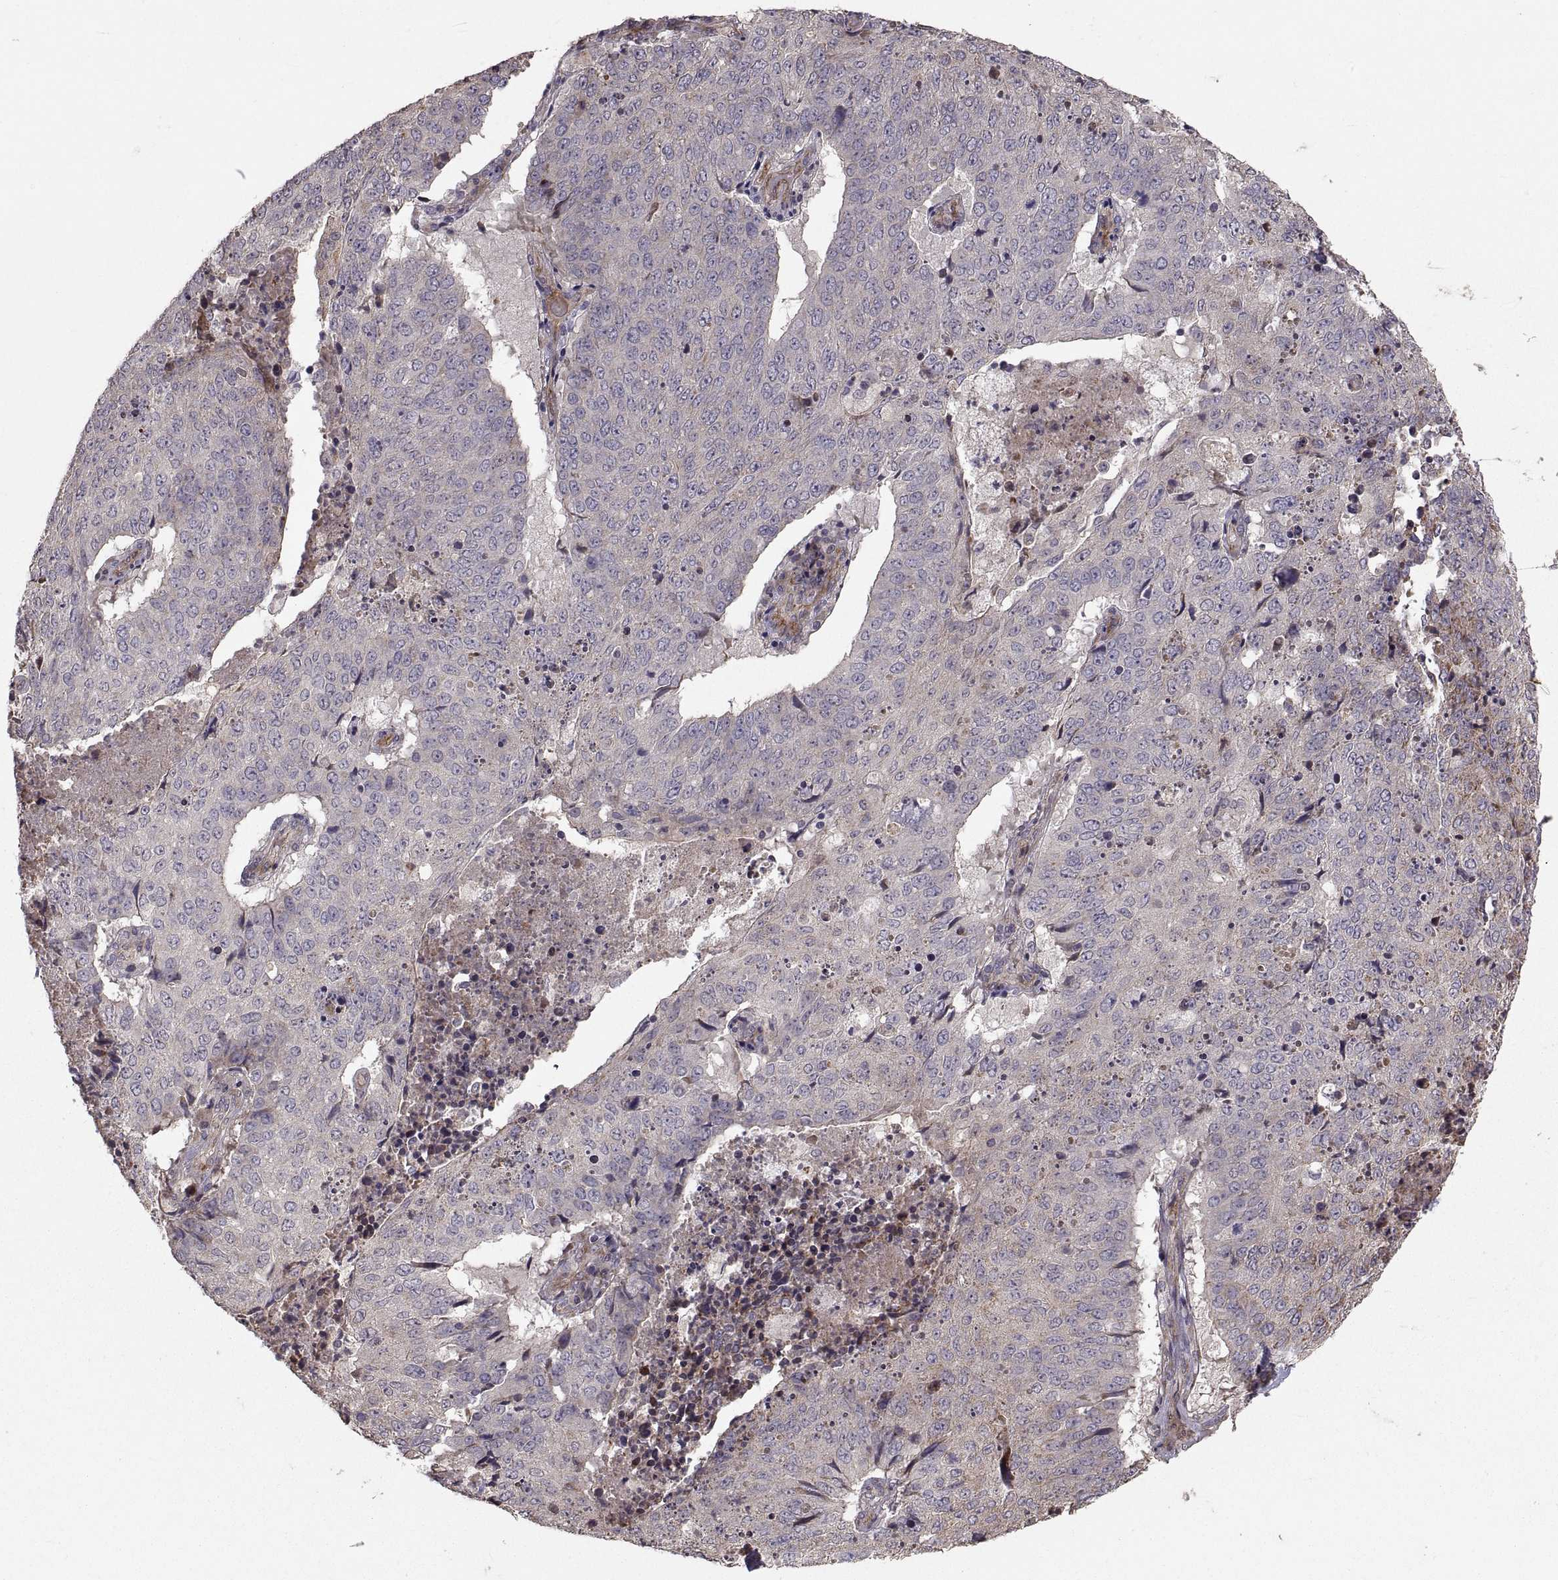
{"staining": {"intensity": "negative", "quantity": "none", "location": "none"}, "tissue": "lung cancer", "cell_type": "Tumor cells", "image_type": "cancer", "snomed": [{"axis": "morphology", "description": "Normal tissue, NOS"}, {"axis": "morphology", "description": "Squamous cell carcinoma, NOS"}, {"axis": "topography", "description": "Bronchus"}, {"axis": "topography", "description": "Lung"}], "caption": "This is a micrograph of immunohistochemistry staining of lung cancer, which shows no positivity in tumor cells.", "gene": "PMM2", "patient": {"sex": "male", "age": 64}}